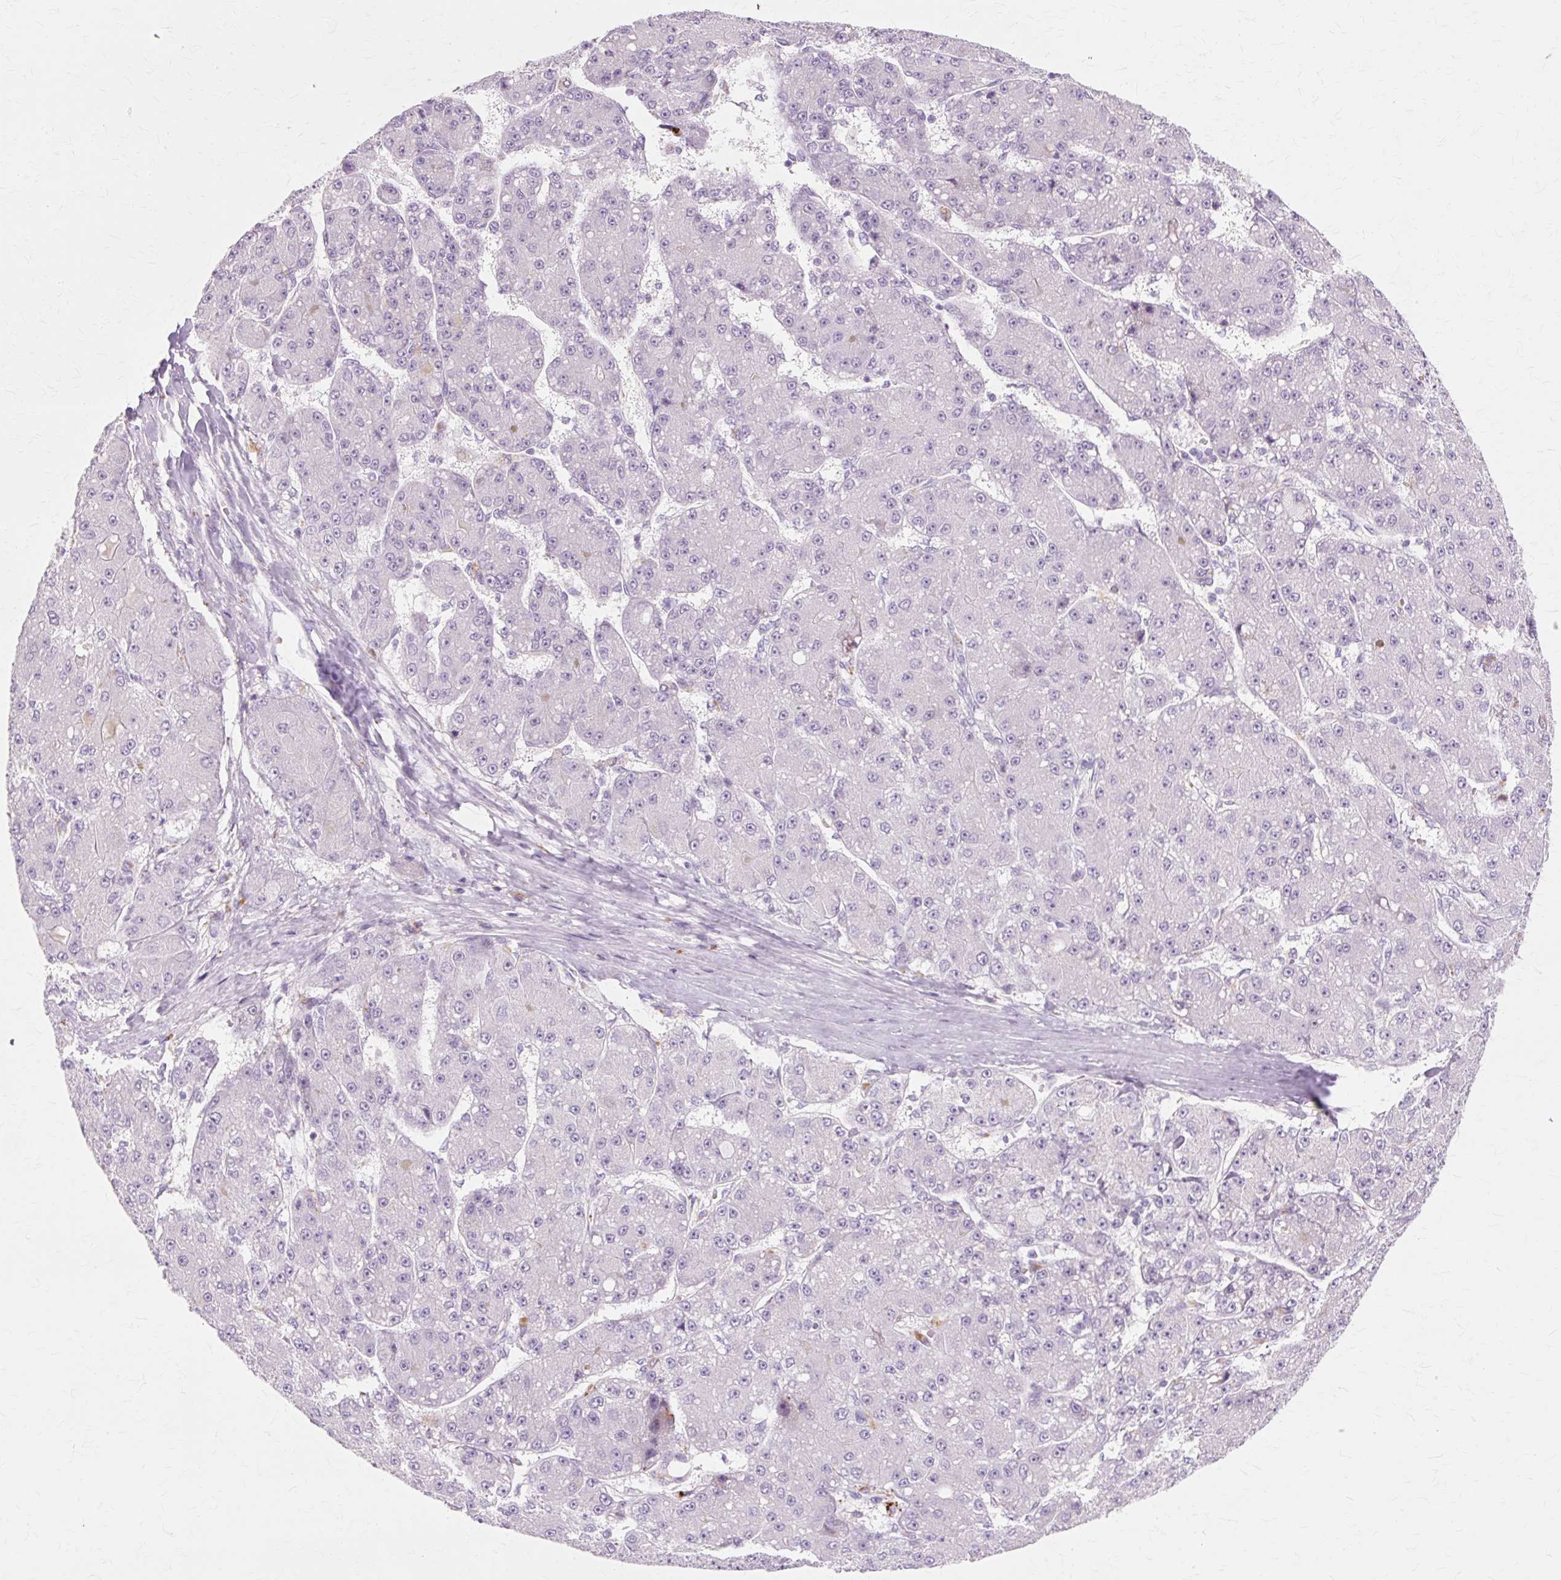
{"staining": {"intensity": "negative", "quantity": "none", "location": "none"}, "tissue": "liver cancer", "cell_type": "Tumor cells", "image_type": "cancer", "snomed": [{"axis": "morphology", "description": "Carcinoma, Hepatocellular, NOS"}, {"axis": "topography", "description": "Liver"}], "caption": "Immunohistochemistry of hepatocellular carcinoma (liver) displays no positivity in tumor cells.", "gene": "IRX2", "patient": {"sex": "male", "age": 67}}